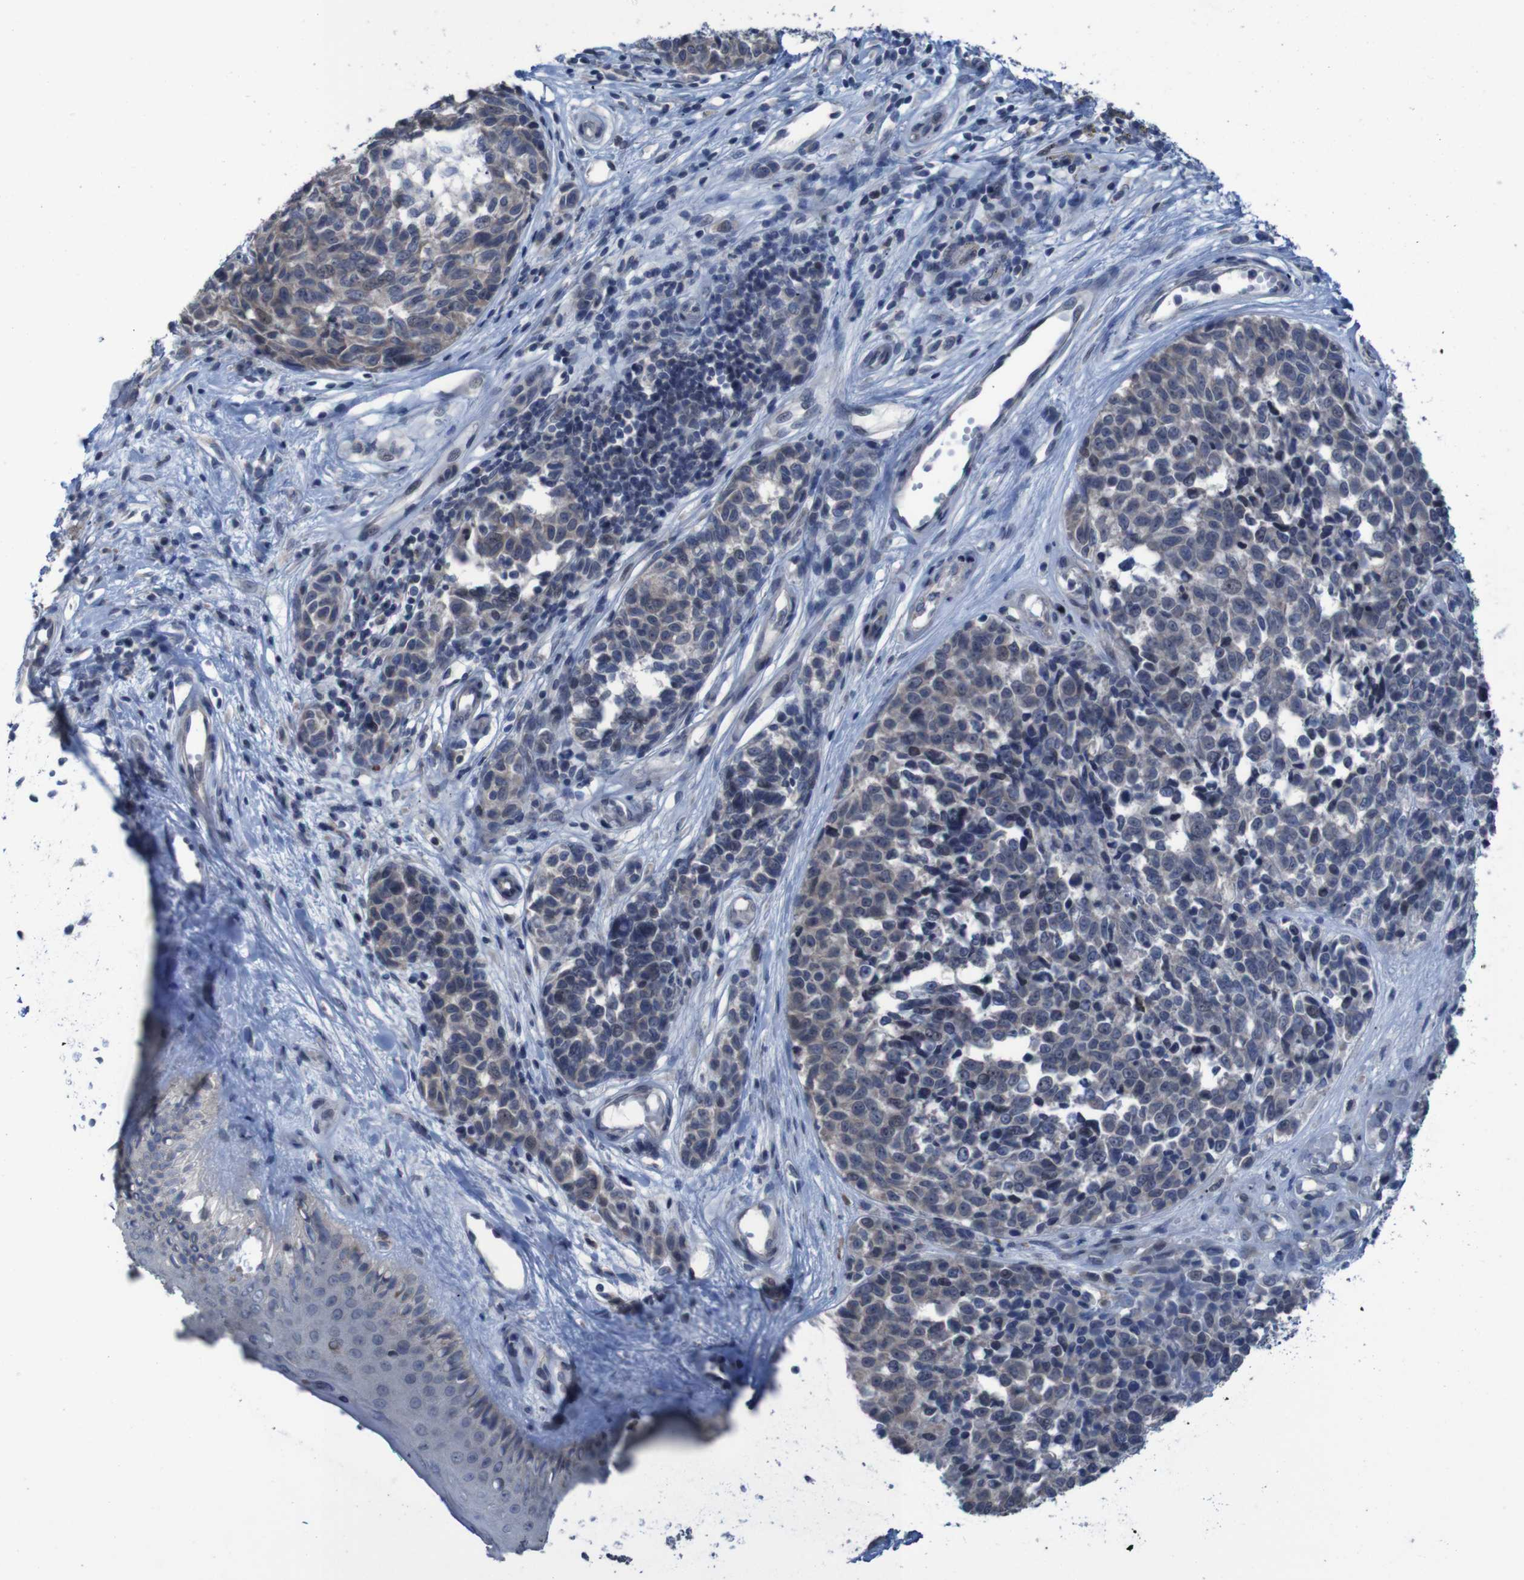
{"staining": {"intensity": "weak", "quantity": "<25%", "location": "cytoplasmic/membranous"}, "tissue": "melanoma", "cell_type": "Tumor cells", "image_type": "cancer", "snomed": [{"axis": "morphology", "description": "Malignant melanoma, NOS"}, {"axis": "topography", "description": "Skin"}], "caption": "Tumor cells show no significant protein positivity in malignant melanoma.", "gene": "CLDN18", "patient": {"sex": "female", "age": 64}}